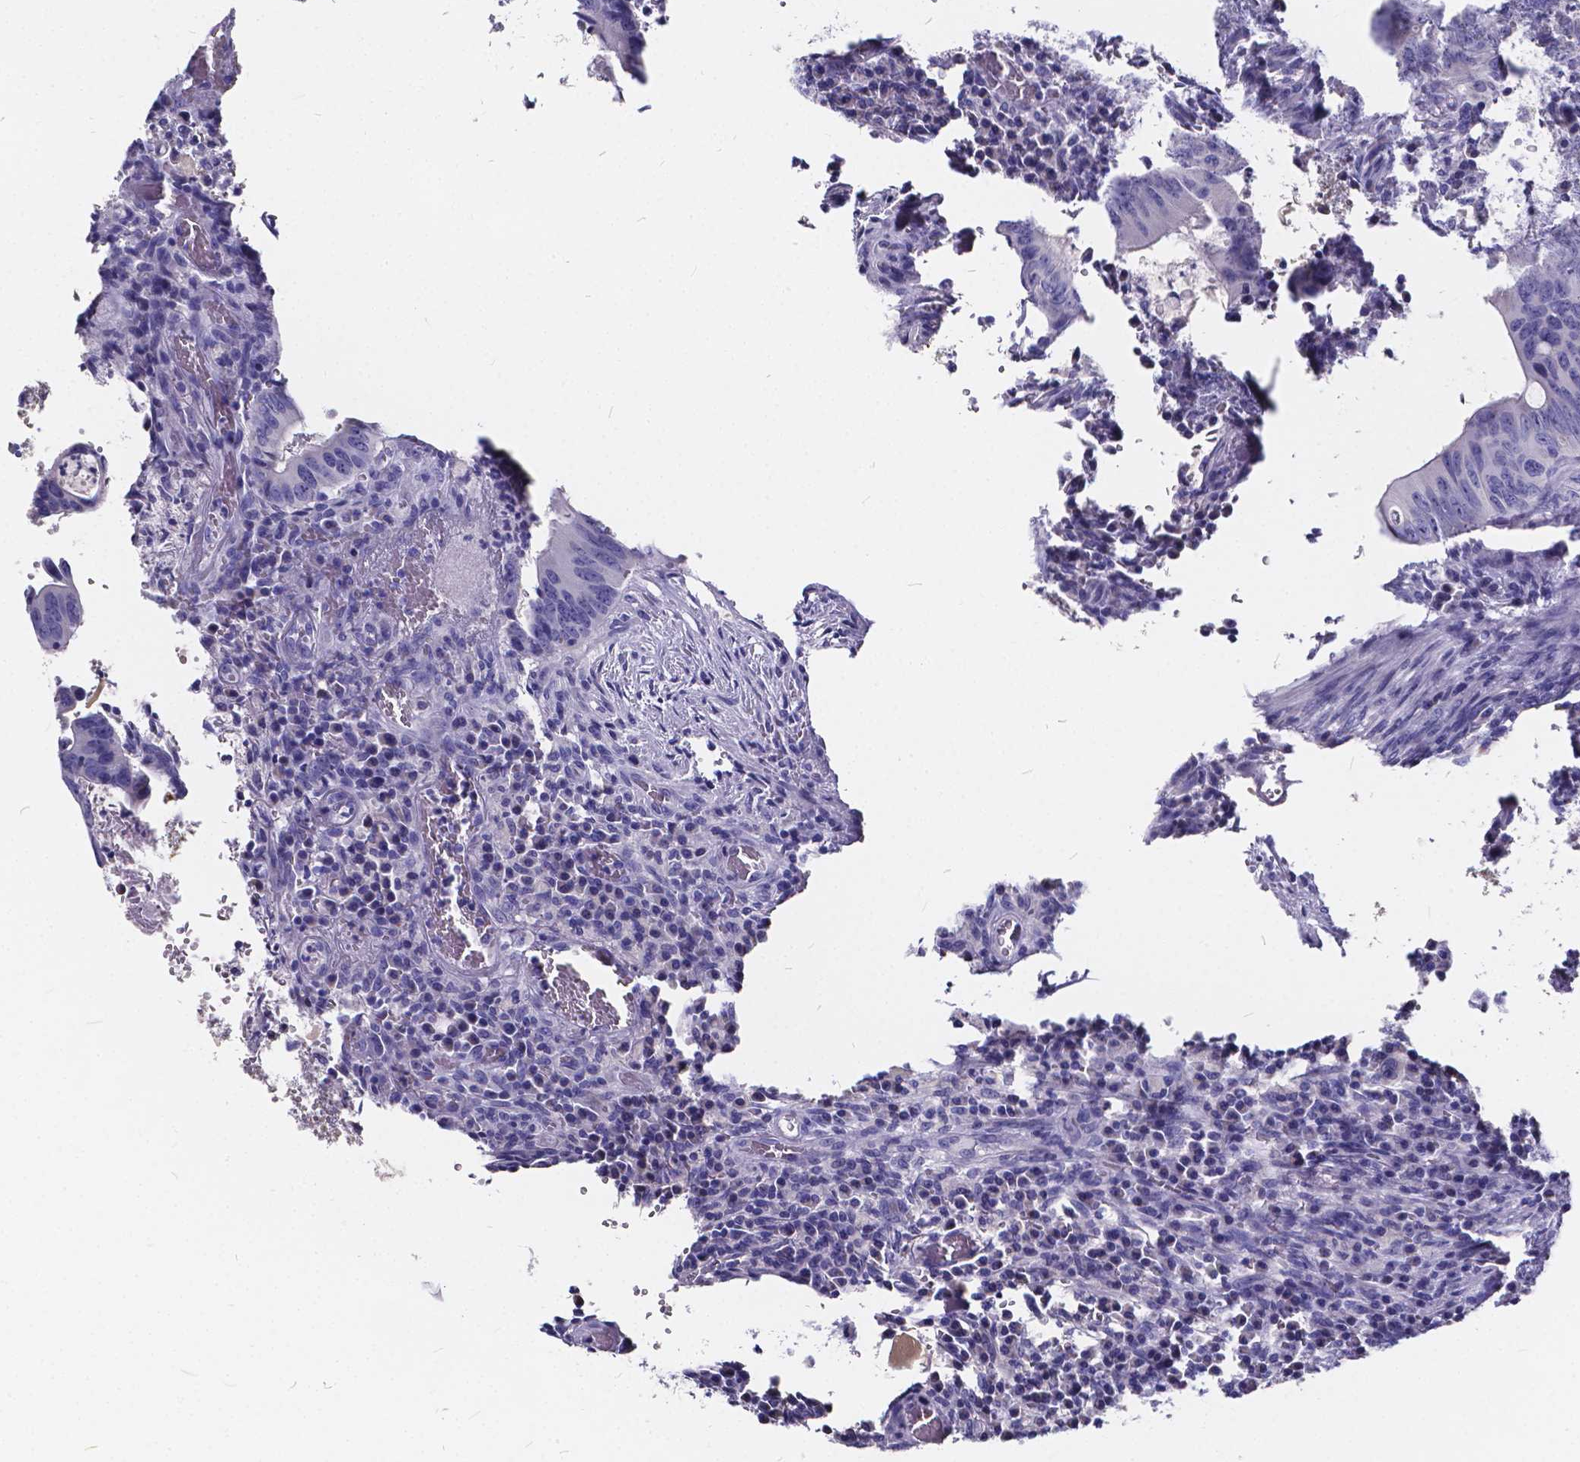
{"staining": {"intensity": "negative", "quantity": "none", "location": "none"}, "tissue": "colorectal cancer", "cell_type": "Tumor cells", "image_type": "cancer", "snomed": [{"axis": "morphology", "description": "Adenocarcinoma, NOS"}, {"axis": "topography", "description": "Colon"}], "caption": "This is a micrograph of immunohistochemistry staining of colorectal adenocarcinoma, which shows no expression in tumor cells.", "gene": "SPEF2", "patient": {"sex": "female", "age": 74}}